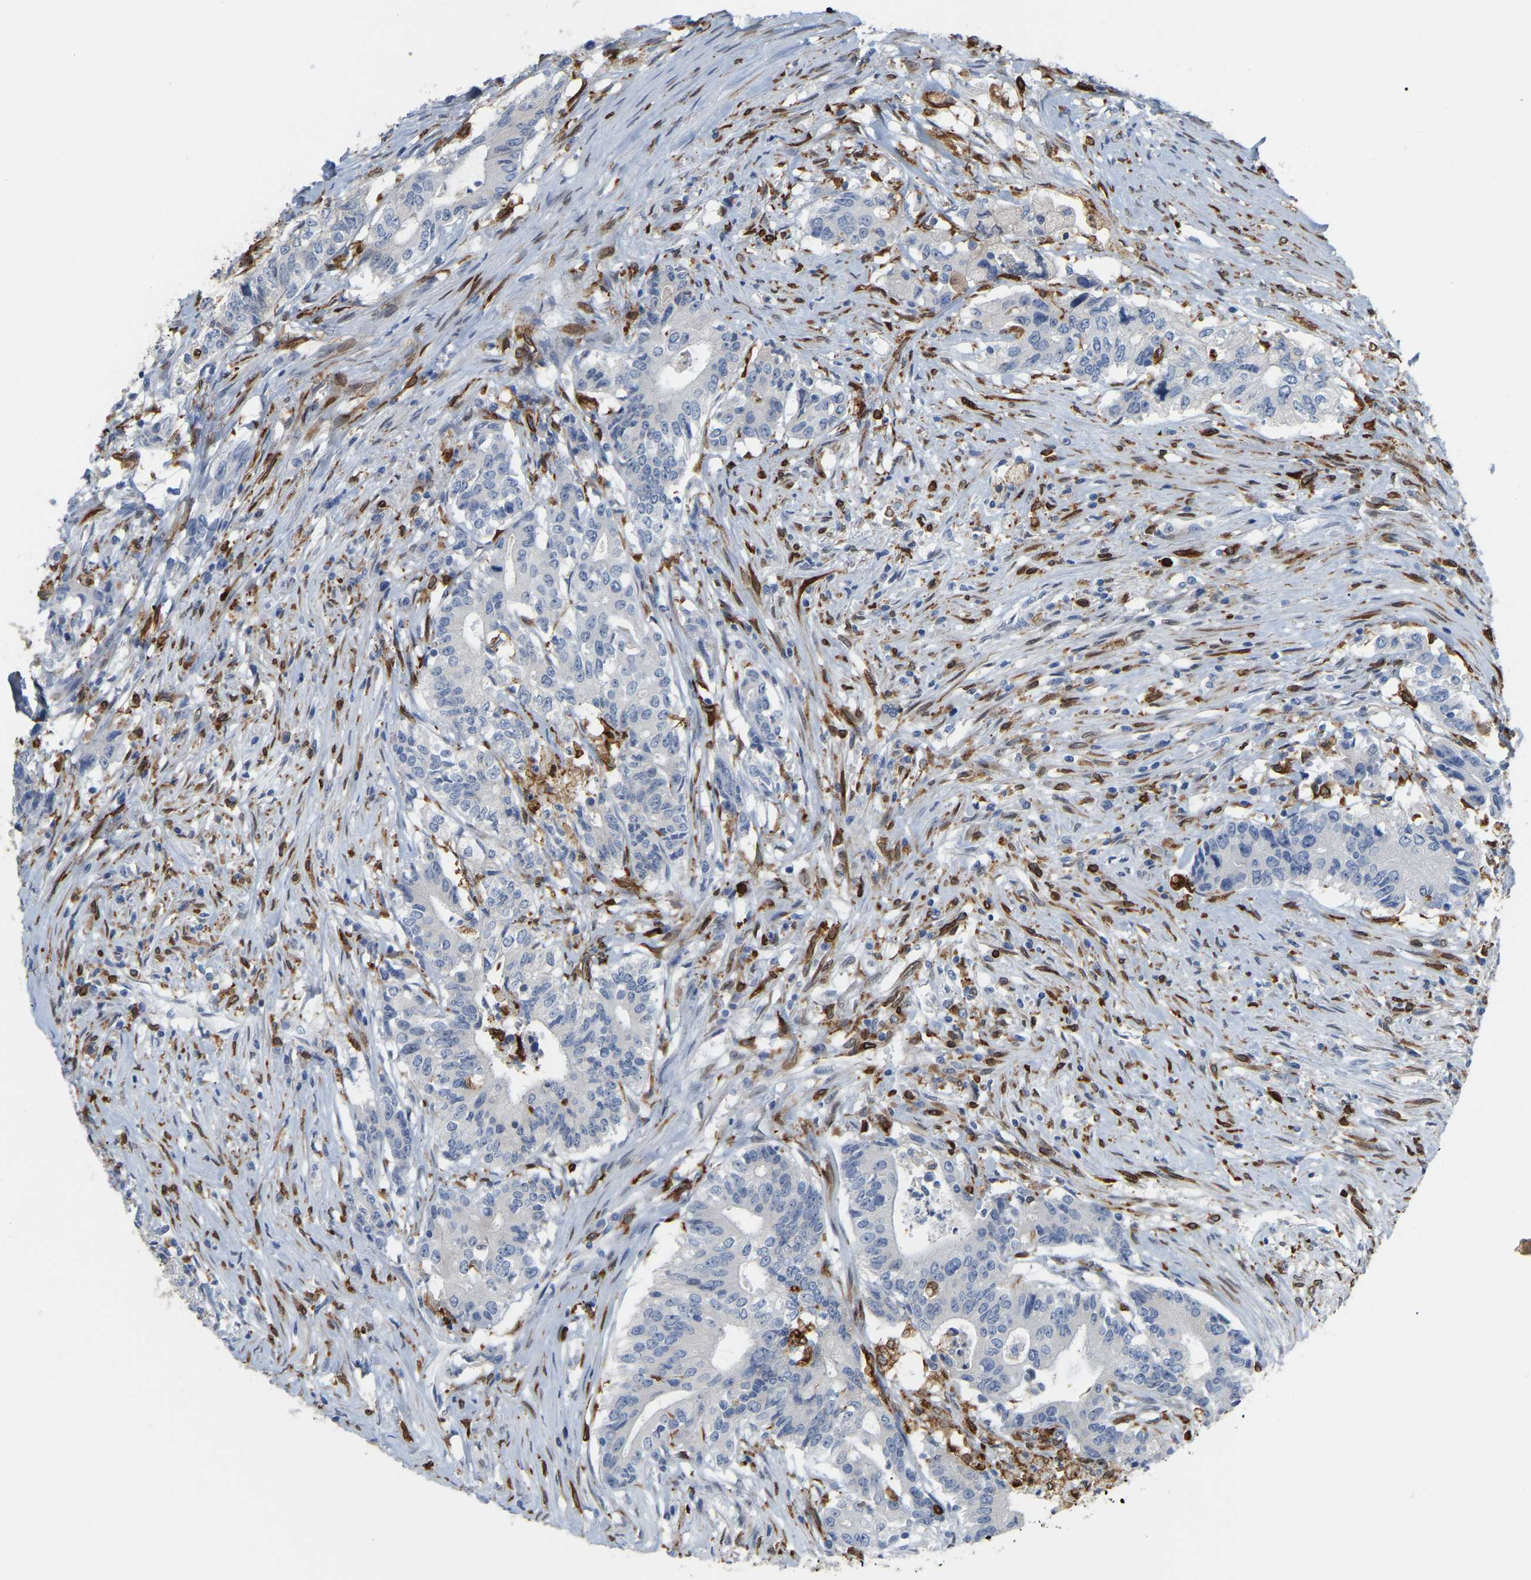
{"staining": {"intensity": "negative", "quantity": "none", "location": "none"}, "tissue": "colorectal cancer", "cell_type": "Tumor cells", "image_type": "cancer", "snomed": [{"axis": "morphology", "description": "Adenocarcinoma, NOS"}, {"axis": "topography", "description": "Colon"}], "caption": "The image shows no significant staining in tumor cells of colorectal adenocarcinoma. (Brightfield microscopy of DAB (3,3'-diaminobenzidine) IHC at high magnification).", "gene": "PTGS1", "patient": {"sex": "female", "age": 77}}